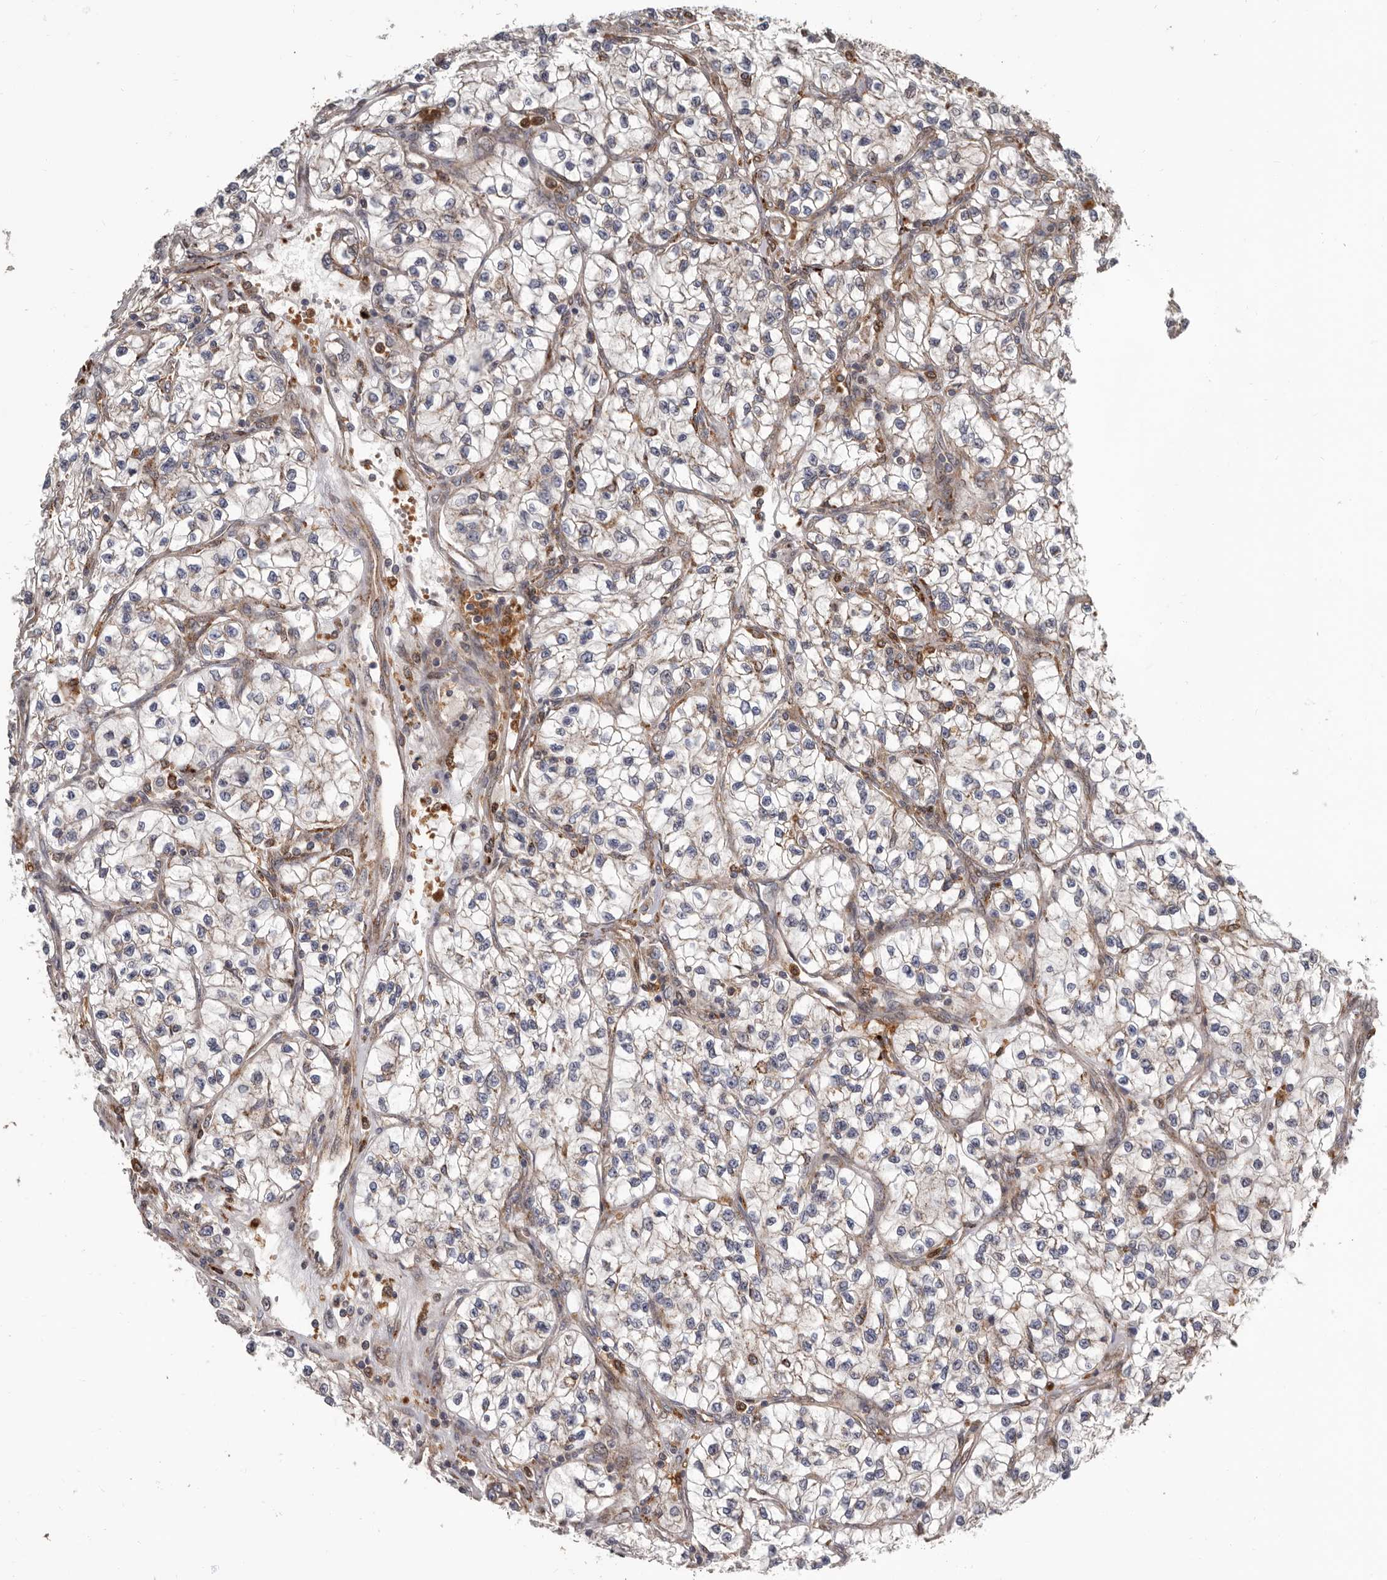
{"staining": {"intensity": "weak", "quantity": "<25%", "location": "cytoplasmic/membranous"}, "tissue": "renal cancer", "cell_type": "Tumor cells", "image_type": "cancer", "snomed": [{"axis": "morphology", "description": "Adenocarcinoma, NOS"}, {"axis": "topography", "description": "Kidney"}], "caption": "Histopathology image shows no protein positivity in tumor cells of renal cancer (adenocarcinoma) tissue.", "gene": "FGFR4", "patient": {"sex": "female", "age": 57}}